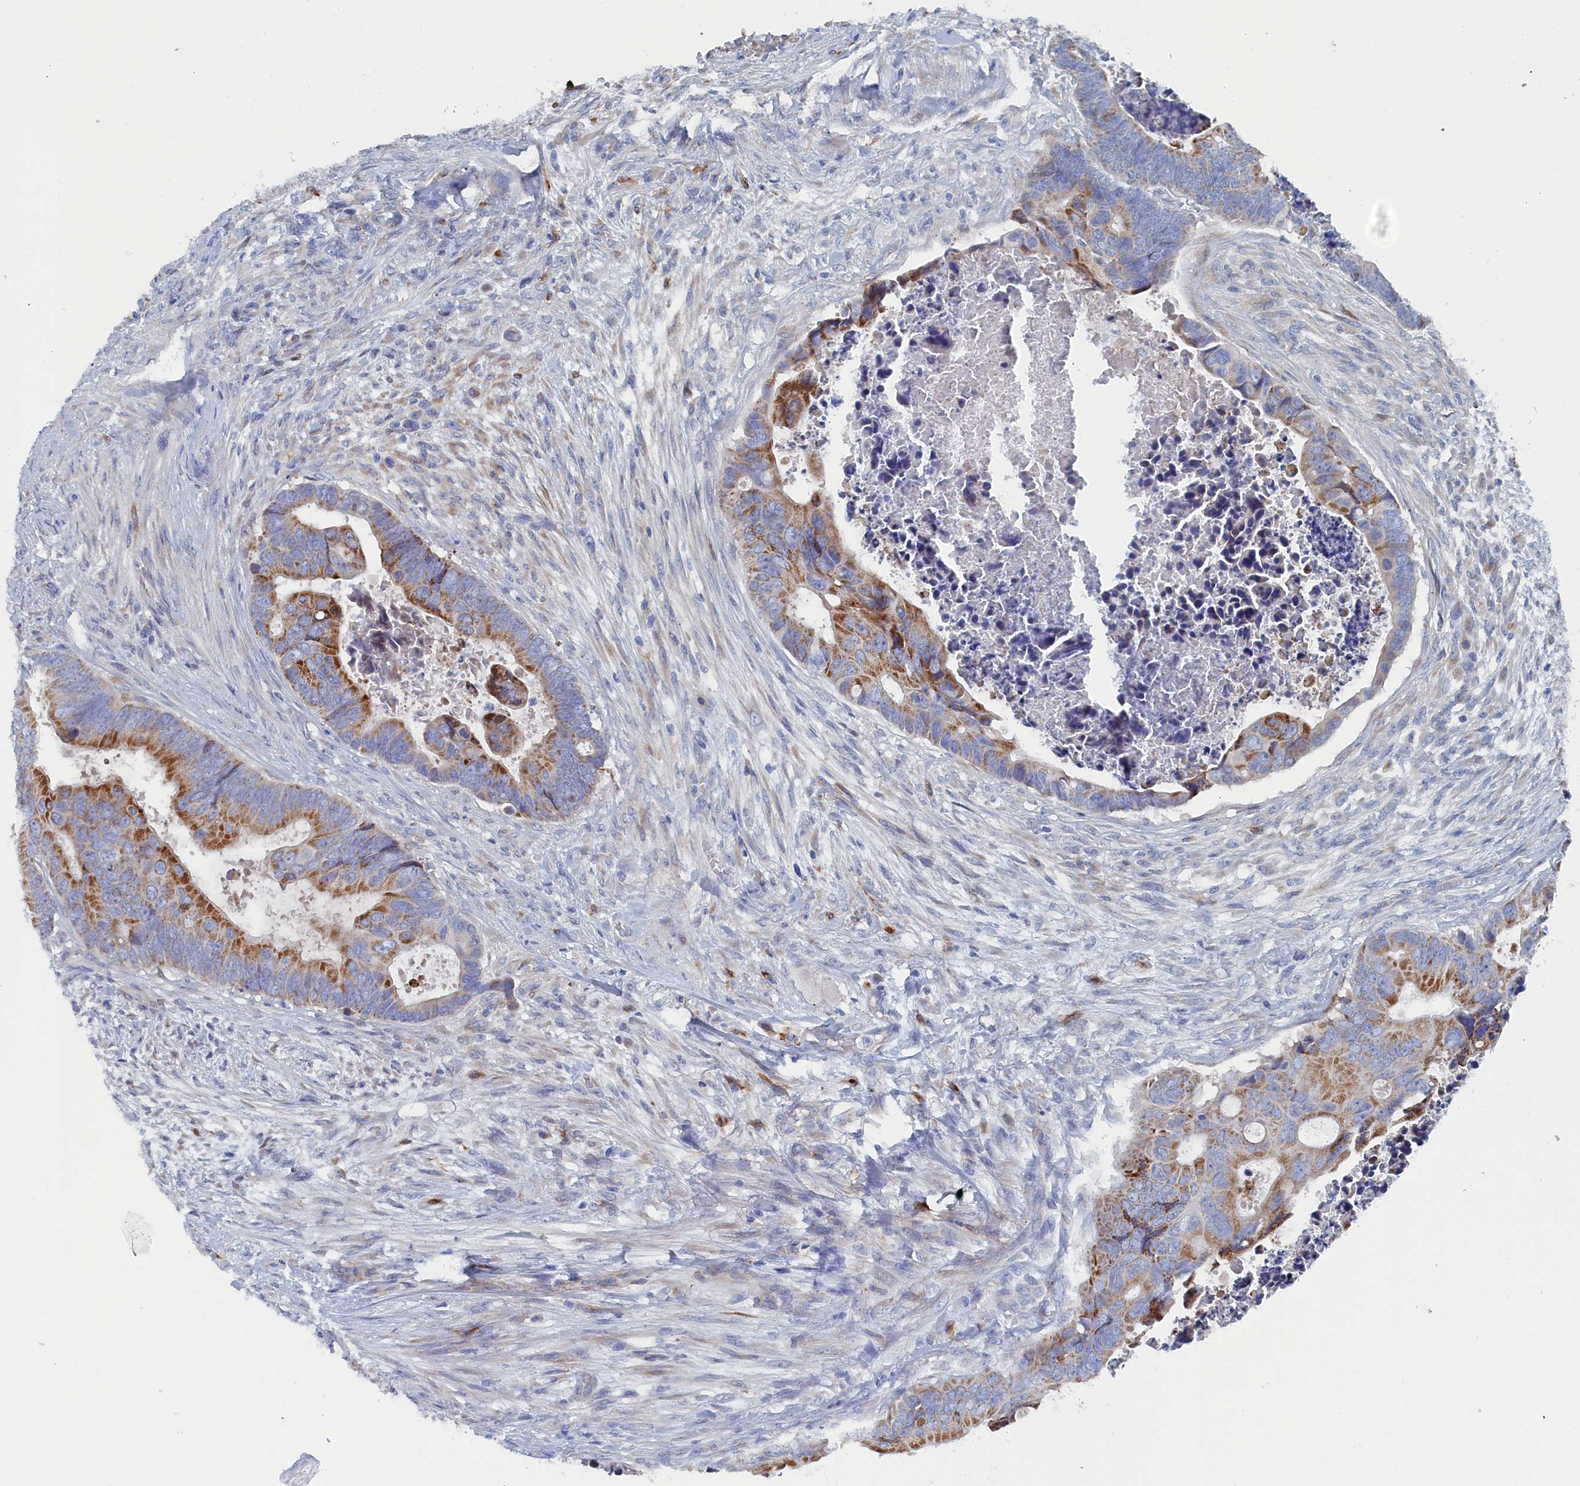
{"staining": {"intensity": "moderate", "quantity": "25%-75%", "location": "cytoplasmic/membranous"}, "tissue": "colorectal cancer", "cell_type": "Tumor cells", "image_type": "cancer", "snomed": [{"axis": "morphology", "description": "Adenocarcinoma, NOS"}, {"axis": "topography", "description": "Rectum"}], "caption": "Immunohistochemistry of human adenocarcinoma (colorectal) shows medium levels of moderate cytoplasmic/membranous expression in approximately 25%-75% of tumor cells.", "gene": "COG7", "patient": {"sex": "female", "age": 78}}